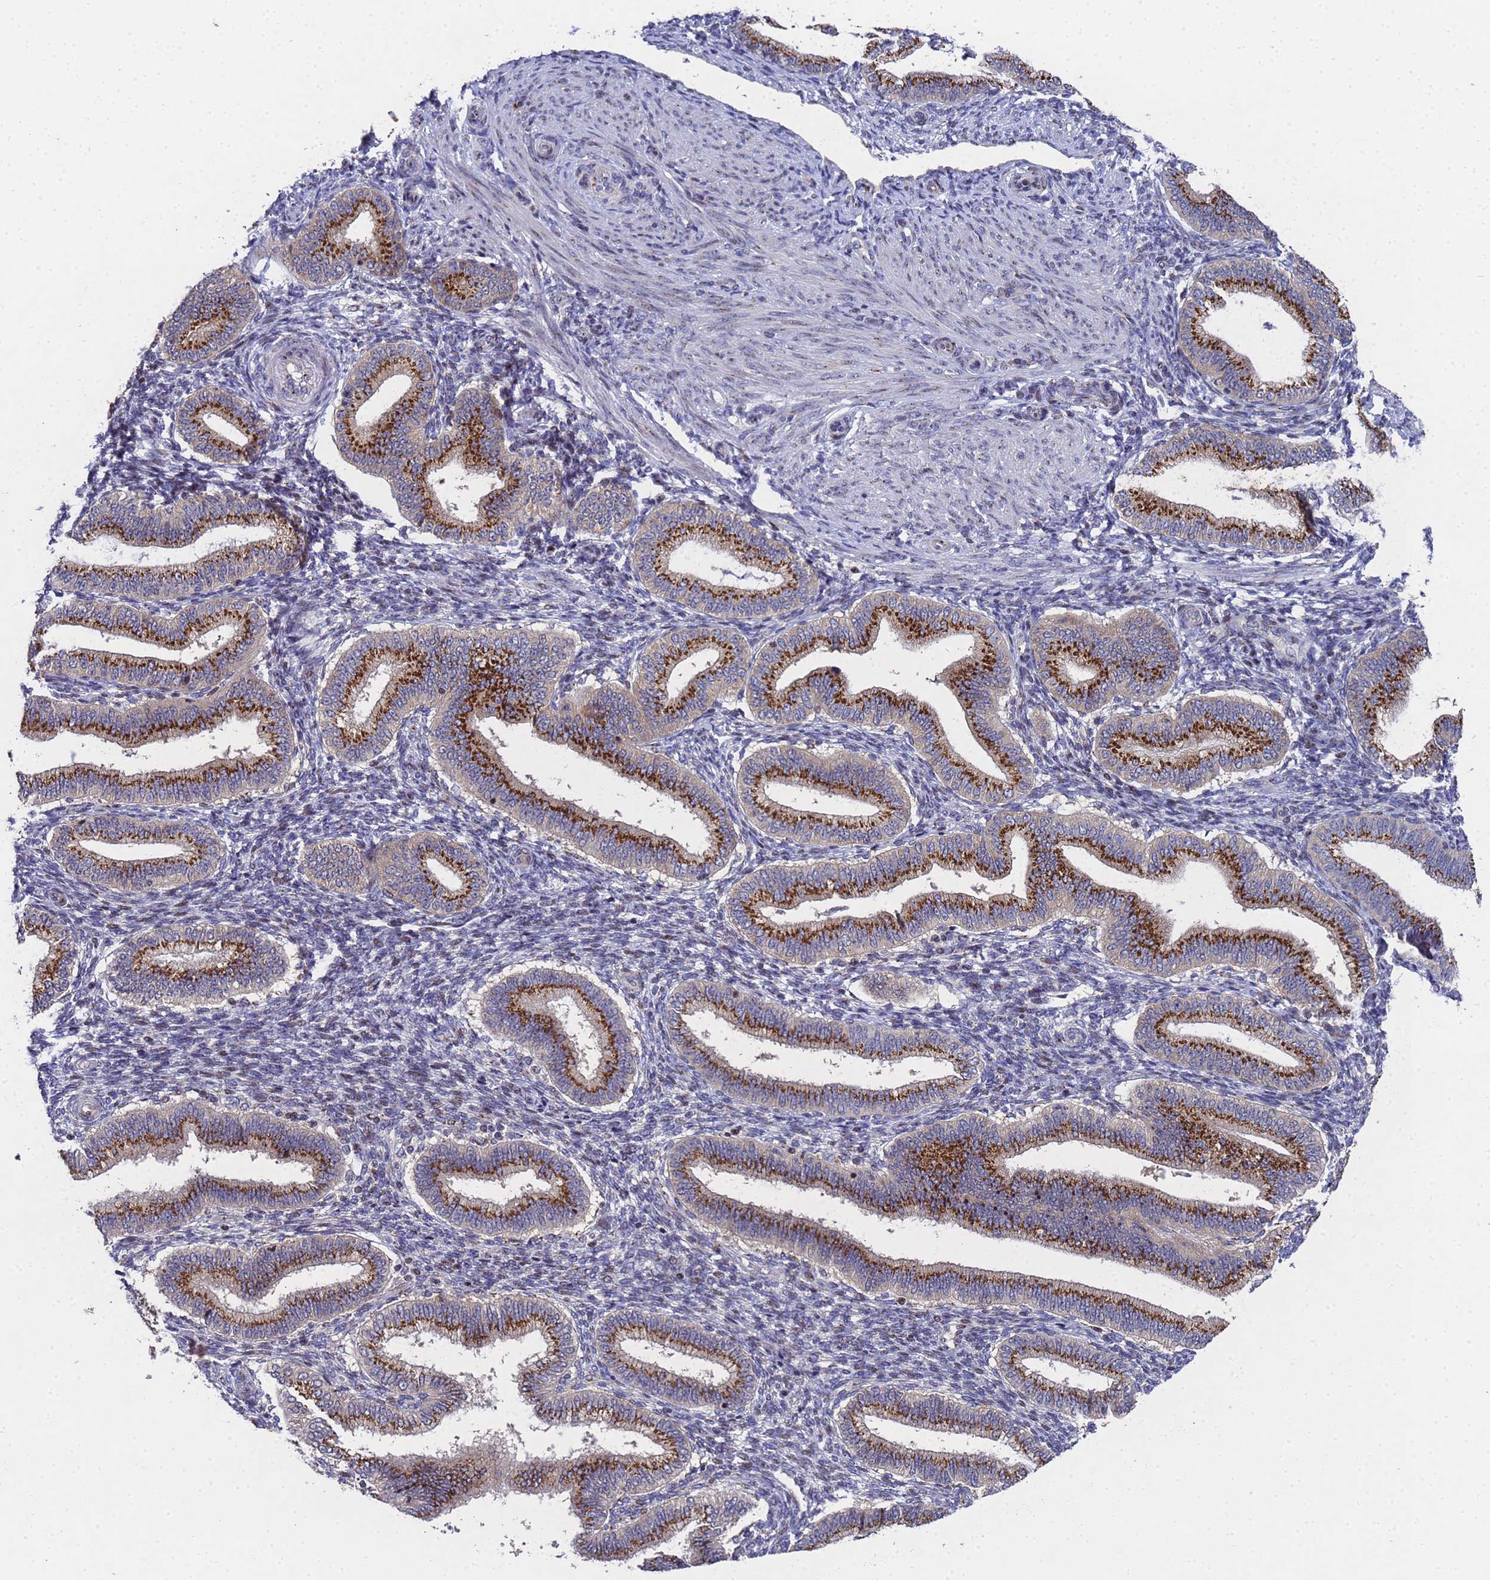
{"staining": {"intensity": "negative", "quantity": "none", "location": "none"}, "tissue": "endometrium", "cell_type": "Cells in endometrial stroma", "image_type": "normal", "snomed": [{"axis": "morphology", "description": "Normal tissue, NOS"}, {"axis": "topography", "description": "Endometrium"}], "caption": "Immunohistochemistry (IHC) of benign human endometrium reveals no expression in cells in endometrial stroma.", "gene": "NSUN6", "patient": {"sex": "female", "age": 39}}